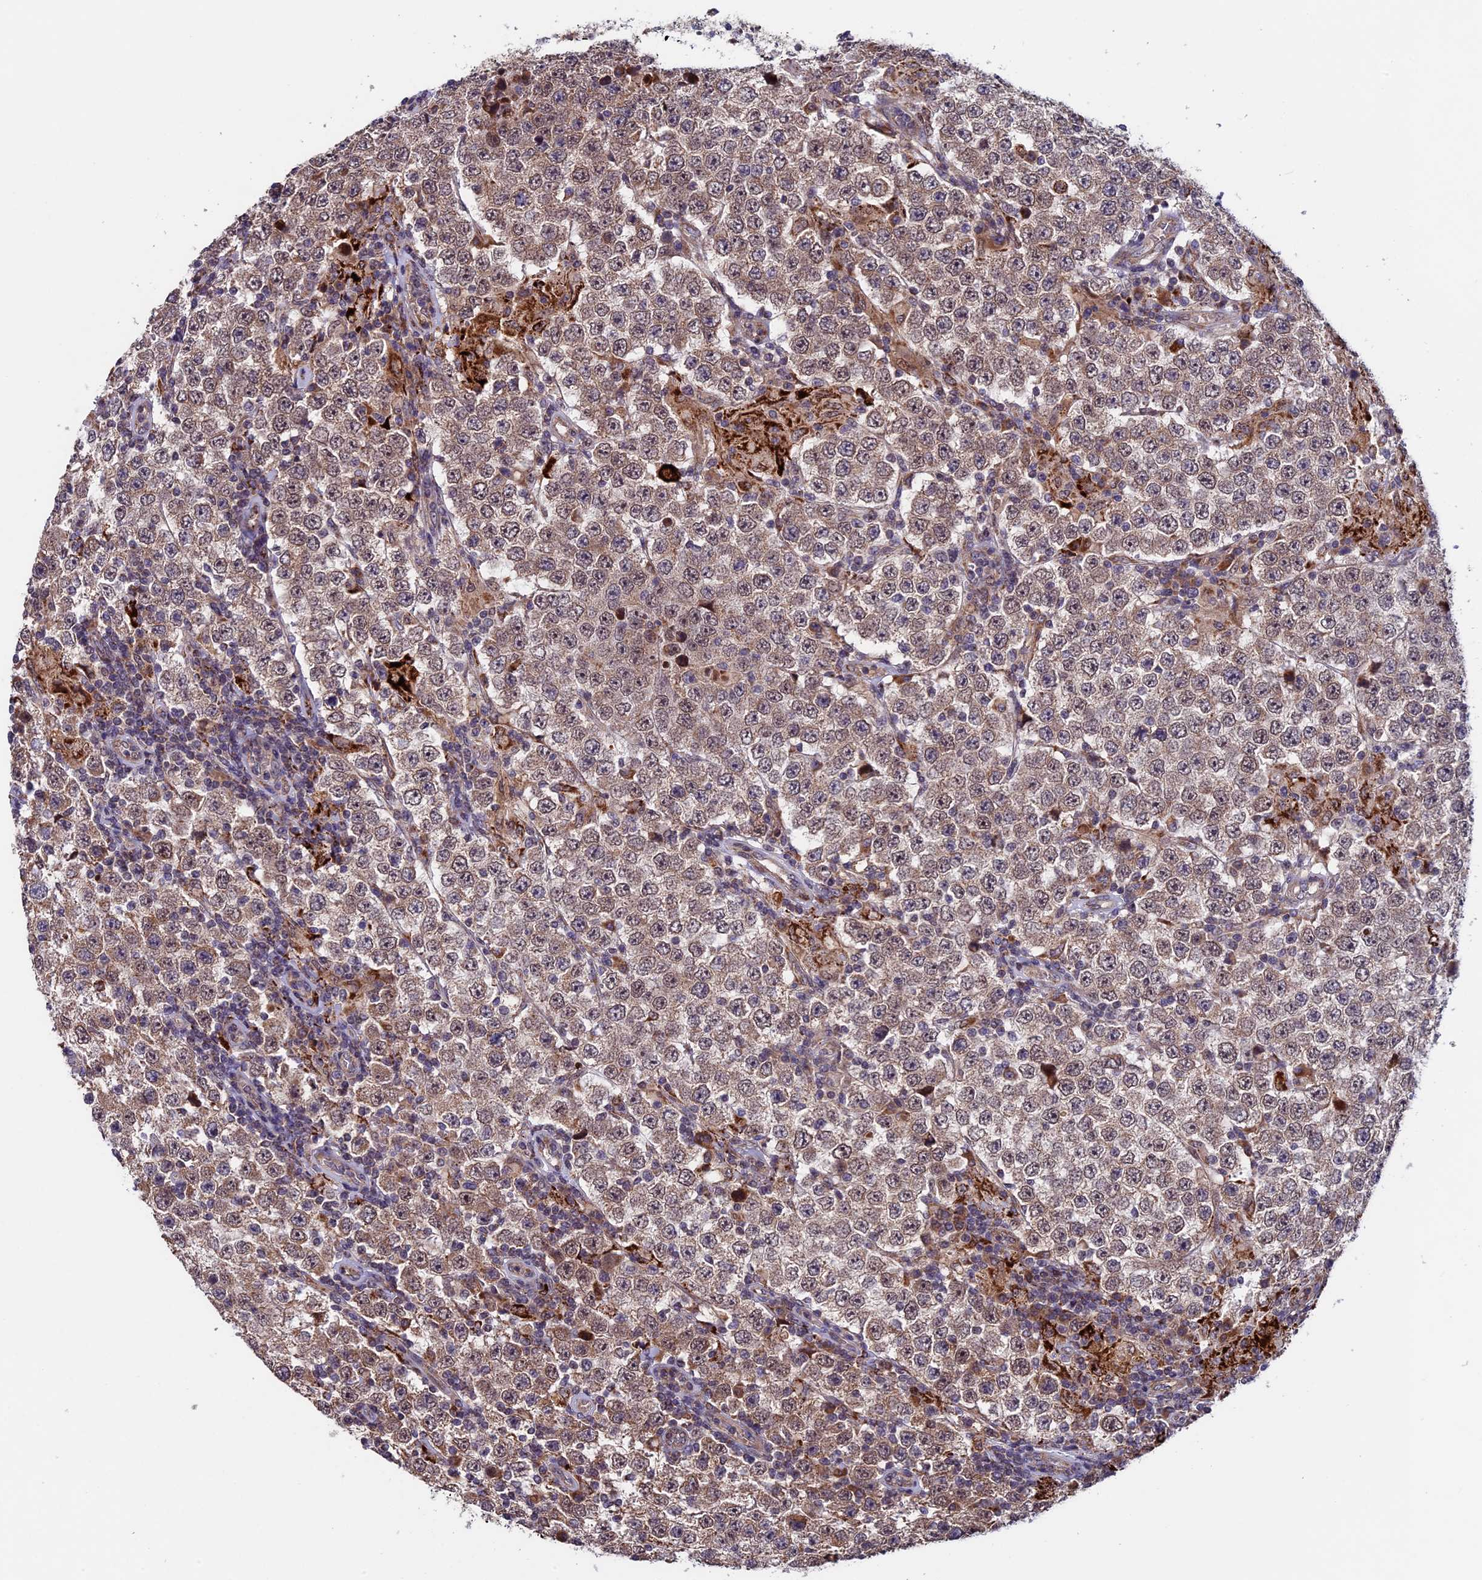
{"staining": {"intensity": "weak", "quantity": ">75%", "location": "cytoplasmic/membranous"}, "tissue": "testis cancer", "cell_type": "Tumor cells", "image_type": "cancer", "snomed": [{"axis": "morphology", "description": "Normal tissue, NOS"}, {"axis": "morphology", "description": "Urothelial carcinoma, High grade"}, {"axis": "morphology", "description": "Seminoma, NOS"}, {"axis": "morphology", "description": "Carcinoma, Embryonal, NOS"}, {"axis": "topography", "description": "Urinary bladder"}, {"axis": "topography", "description": "Testis"}], "caption": "Immunohistochemistry staining of testis high-grade urothelial carcinoma, which shows low levels of weak cytoplasmic/membranous positivity in approximately >75% of tumor cells indicating weak cytoplasmic/membranous protein expression. The staining was performed using DAB (3,3'-diaminobenzidine) (brown) for protein detection and nuclei were counterstained in hematoxylin (blue).", "gene": "RNF17", "patient": {"sex": "male", "age": 41}}